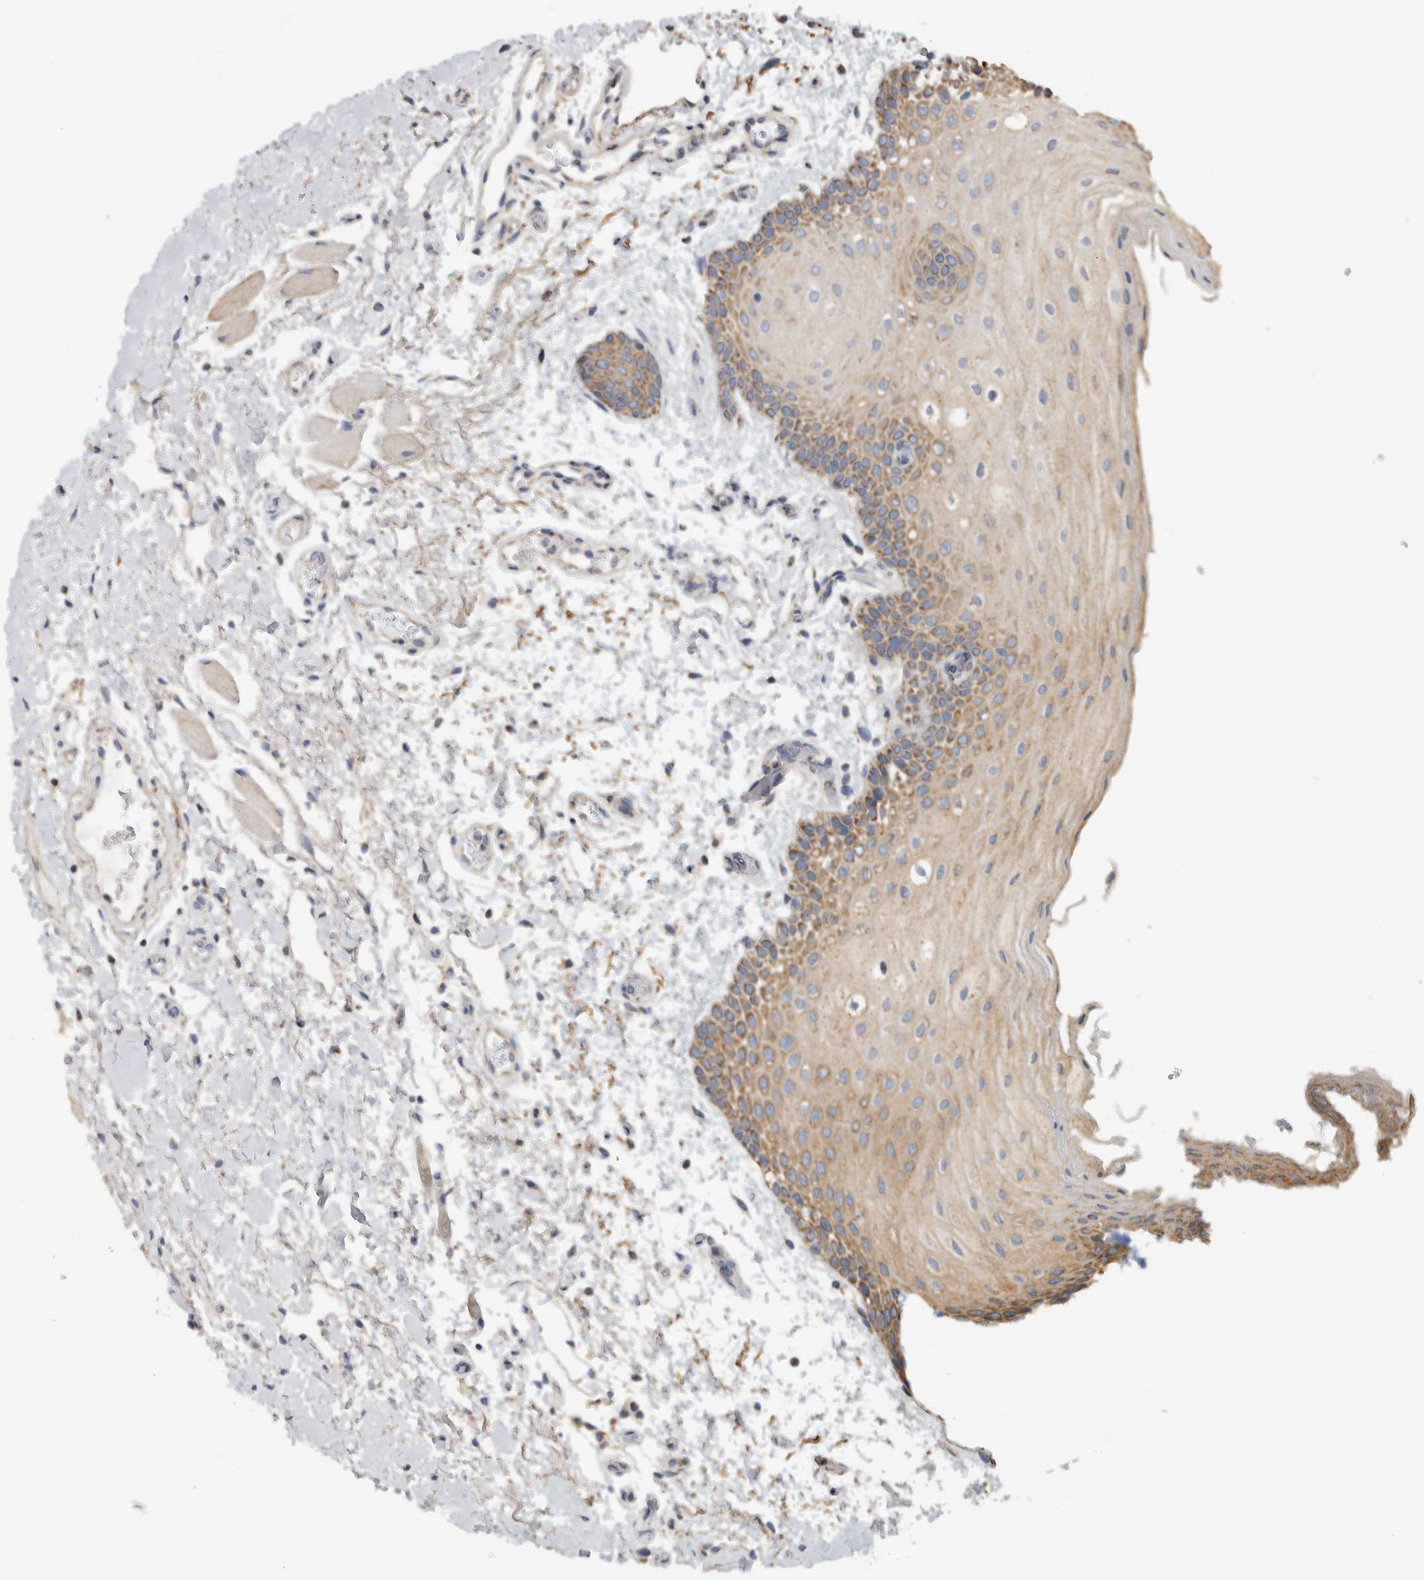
{"staining": {"intensity": "moderate", "quantity": "25%-75%", "location": "cytoplasmic/membranous"}, "tissue": "oral mucosa", "cell_type": "Squamous epithelial cells", "image_type": "normal", "snomed": [{"axis": "morphology", "description": "Normal tissue, NOS"}, {"axis": "topography", "description": "Oral tissue"}], "caption": "Protein positivity by IHC exhibits moderate cytoplasmic/membranous positivity in approximately 25%-75% of squamous epithelial cells in unremarkable oral mucosa.", "gene": "ST8SIA1", "patient": {"sex": "male", "age": 62}}